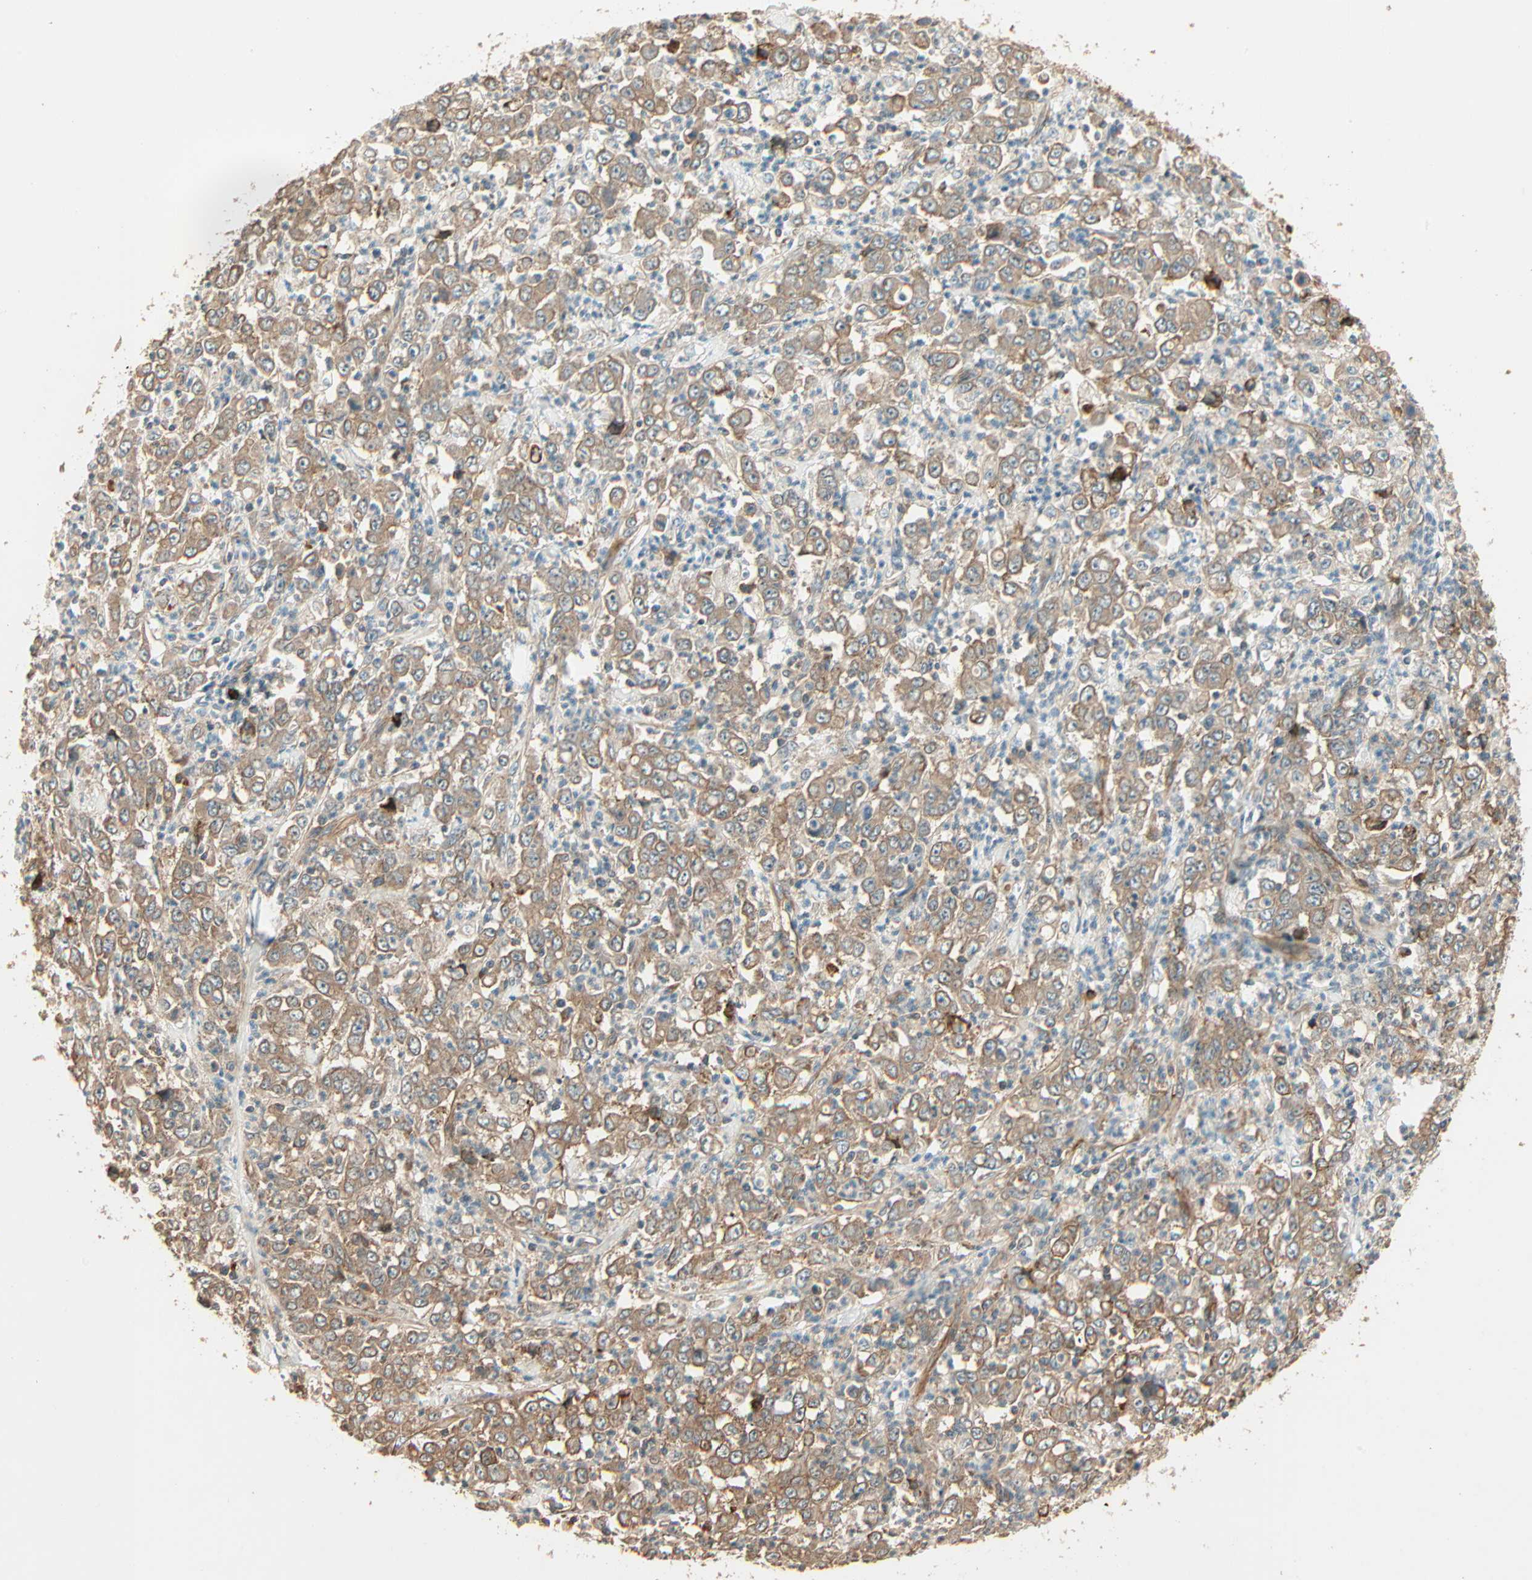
{"staining": {"intensity": "weak", "quantity": ">75%", "location": "cytoplasmic/membranous"}, "tissue": "stomach cancer", "cell_type": "Tumor cells", "image_type": "cancer", "snomed": [{"axis": "morphology", "description": "Adenocarcinoma, NOS"}, {"axis": "topography", "description": "Stomach, lower"}], "caption": "A brown stain labels weak cytoplasmic/membranous expression of a protein in adenocarcinoma (stomach) tumor cells.", "gene": "GALK1", "patient": {"sex": "female", "age": 71}}